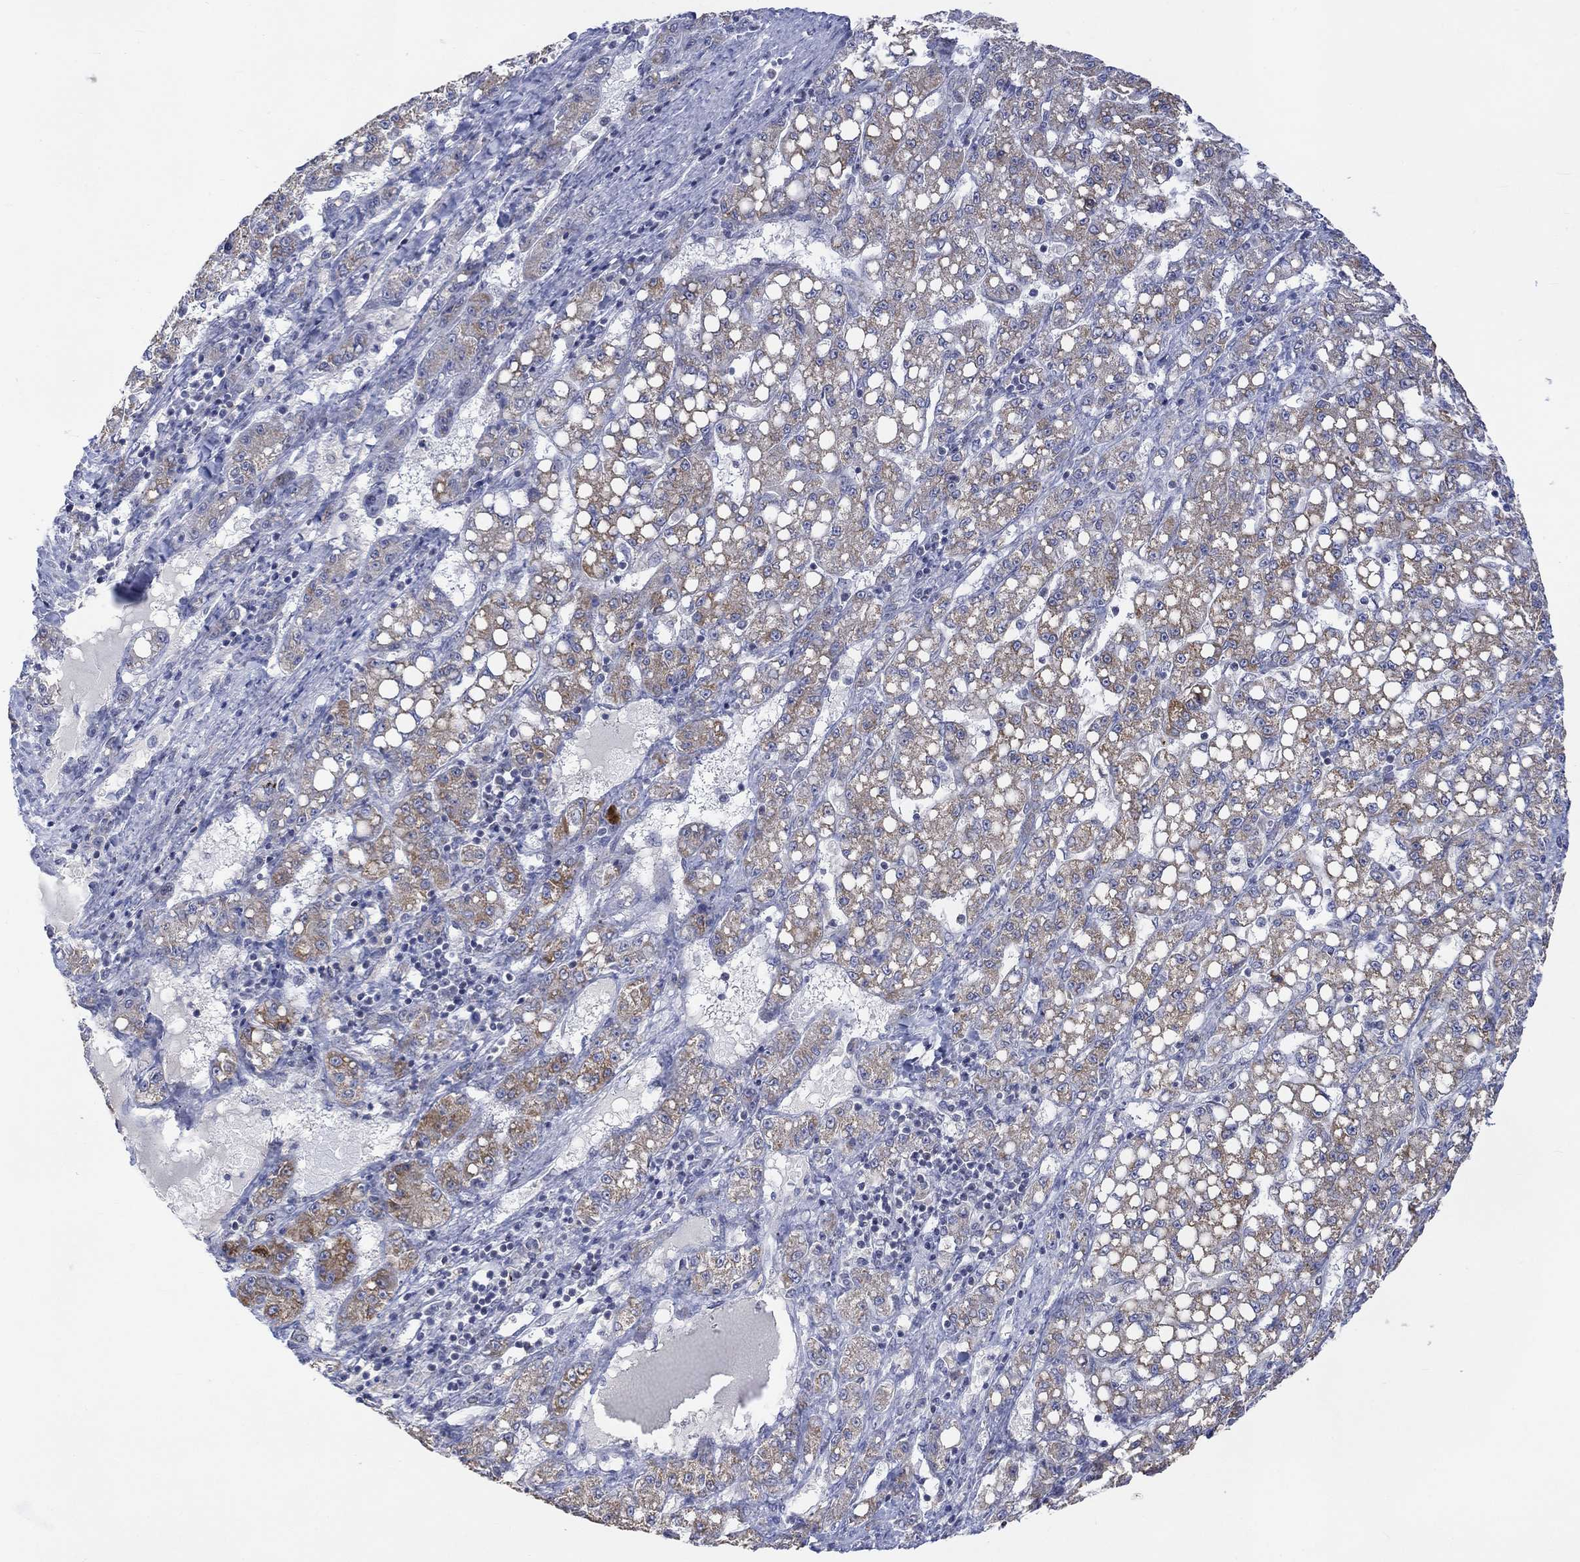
{"staining": {"intensity": "moderate", "quantity": "25%-75%", "location": "cytoplasmic/membranous"}, "tissue": "liver cancer", "cell_type": "Tumor cells", "image_type": "cancer", "snomed": [{"axis": "morphology", "description": "Carcinoma, Hepatocellular, NOS"}, {"axis": "topography", "description": "Liver"}], "caption": "Moderate cytoplasmic/membranous protein positivity is identified in about 25%-75% of tumor cells in hepatocellular carcinoma (liver). (DAB (3,3'-diaminobenzidine) IHC, brown staining for protein, blue staining for nuclei).", "gene": "SLC48A1", "patient": {"sex": "female", "age": 65}}